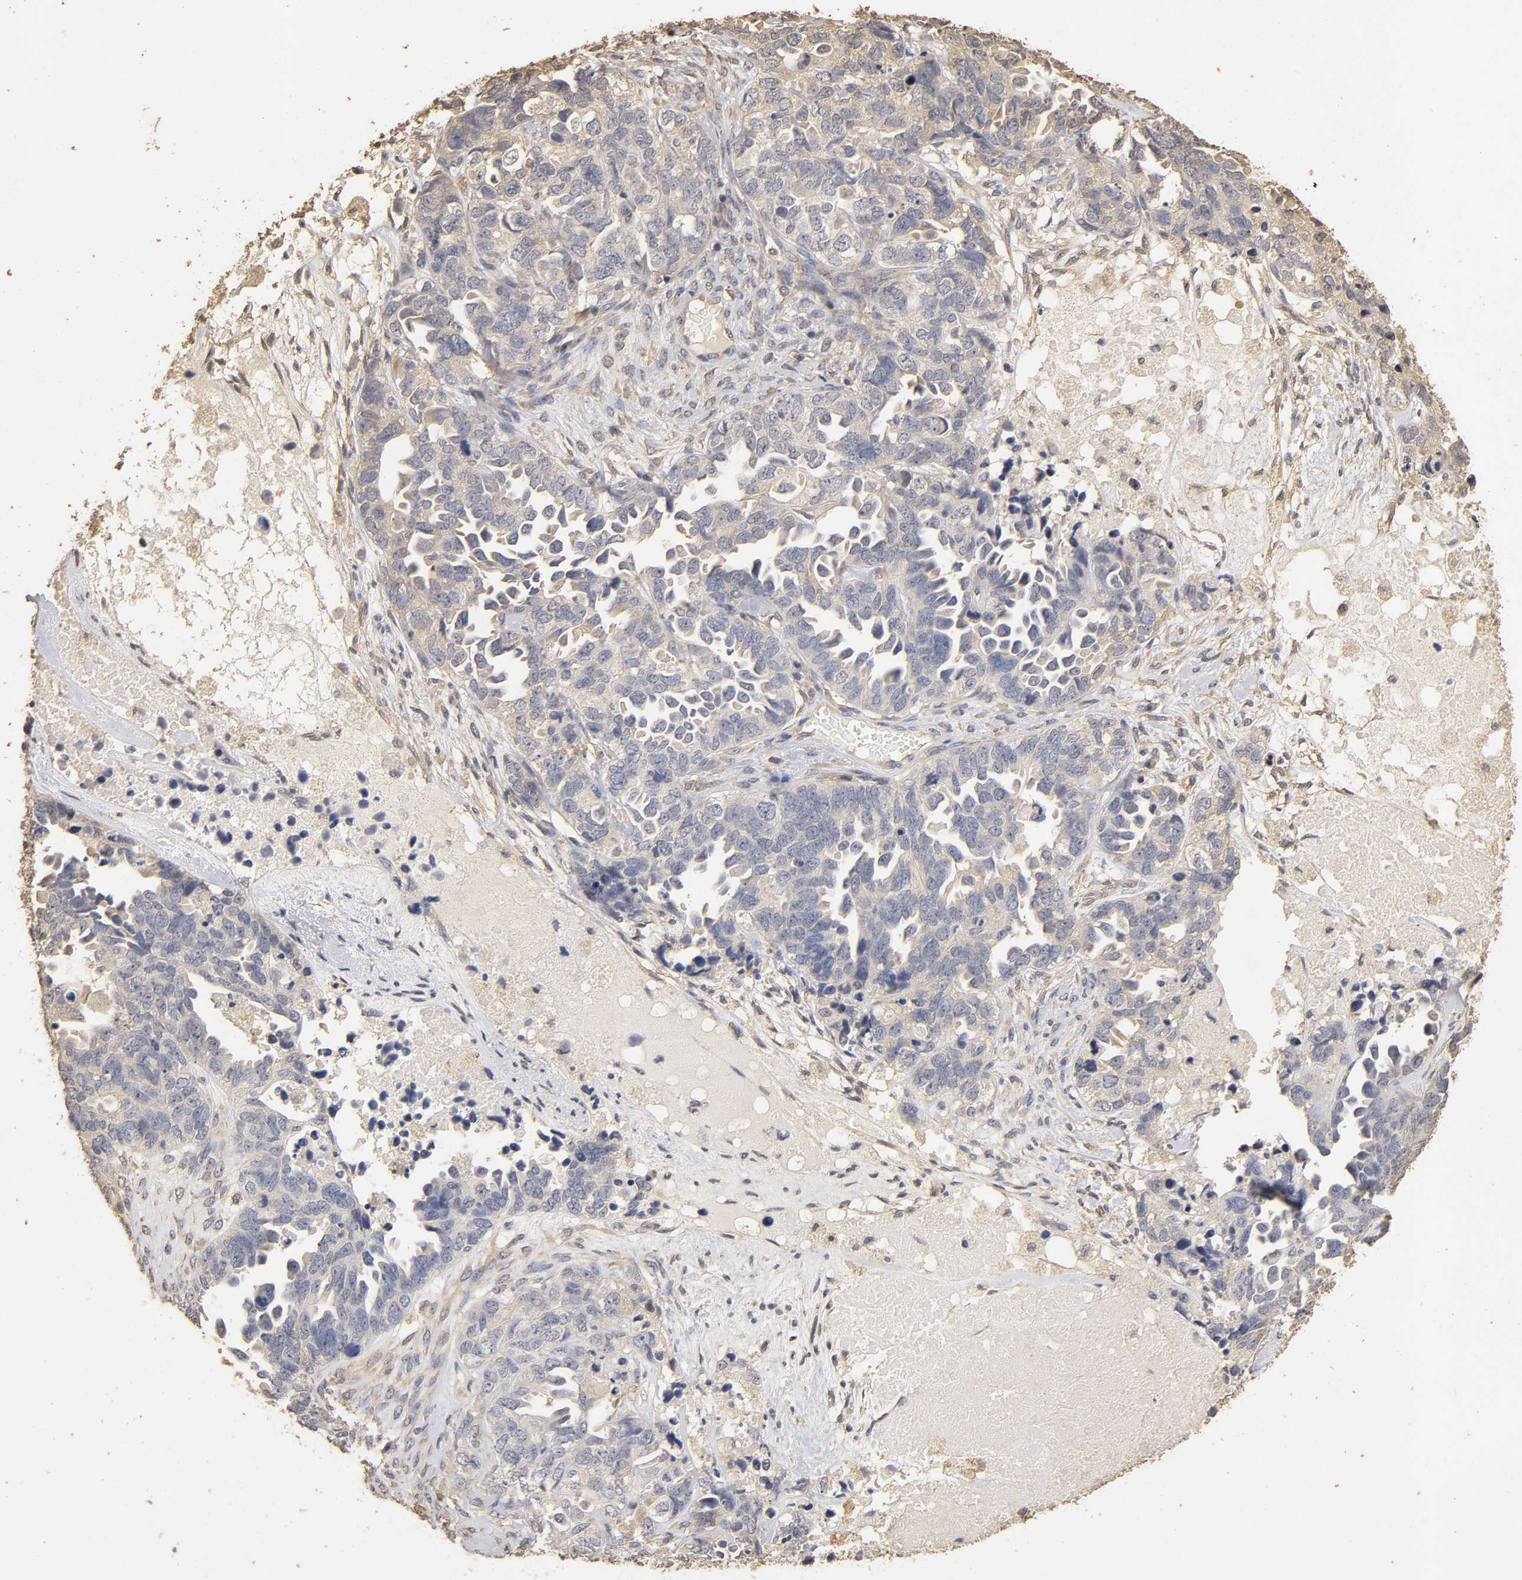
{"staining": {"intensity": "negative", "quantity": "none", "location": "none"}, "tissue": "ovarian cancer", "cell_type": "Tumor cells", "image_type": "cancer", "snomed": [{"axis": "morphology", "description": "Cystadenocarcinoma, serous, NOS"}, {"axis": "topography", "description": "Ovary"}], "caption": "IHC of human serous cystadenocarcinoma (ovarian) demonstrates no positivity in tumor cells.", "gene": "VSIG4", "patient": {"sex": "female", "age": 82}}